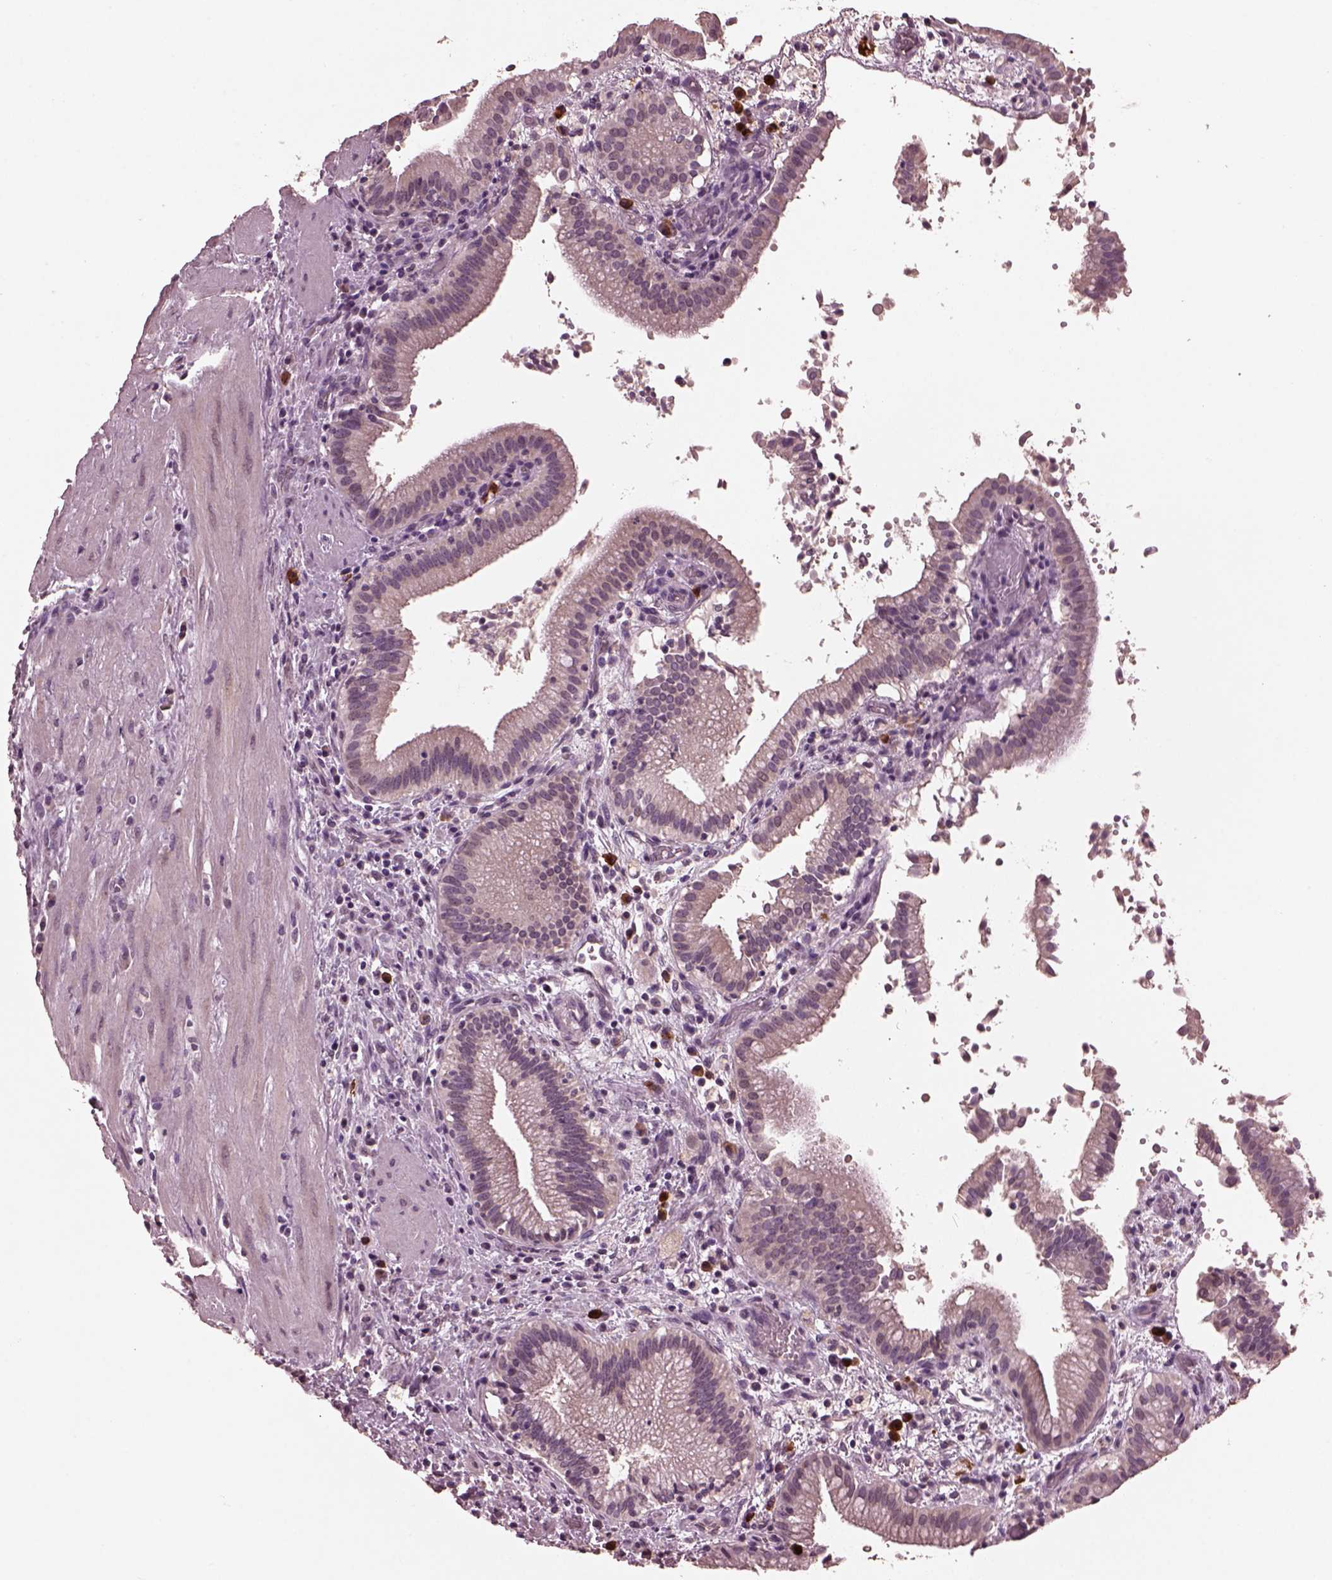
{"staining": {"intensity": "negative", "quantity": "none", "location": "none"}, "tissue": "gallbladder", "cell_type": "Glandular cells", "image_type": "normal", "snomed": [{"axis": "morphology", "description": "Normal tissue, NOS"}, {"axis": "topography", "description": "Gallbladder"}], "caption": "A micrograph of gallbladder stained for a protein shows no brown staining in glandular cells. The staining was performed using DAB (3,3'-diaminobenzidine) to visualize the protein expression in brown, while the nuclei were stained in blue with hematoxylin (Magnification: 20x).", "gene": "IL18RAP", "patient": {"sex": "male", "age": 42}}